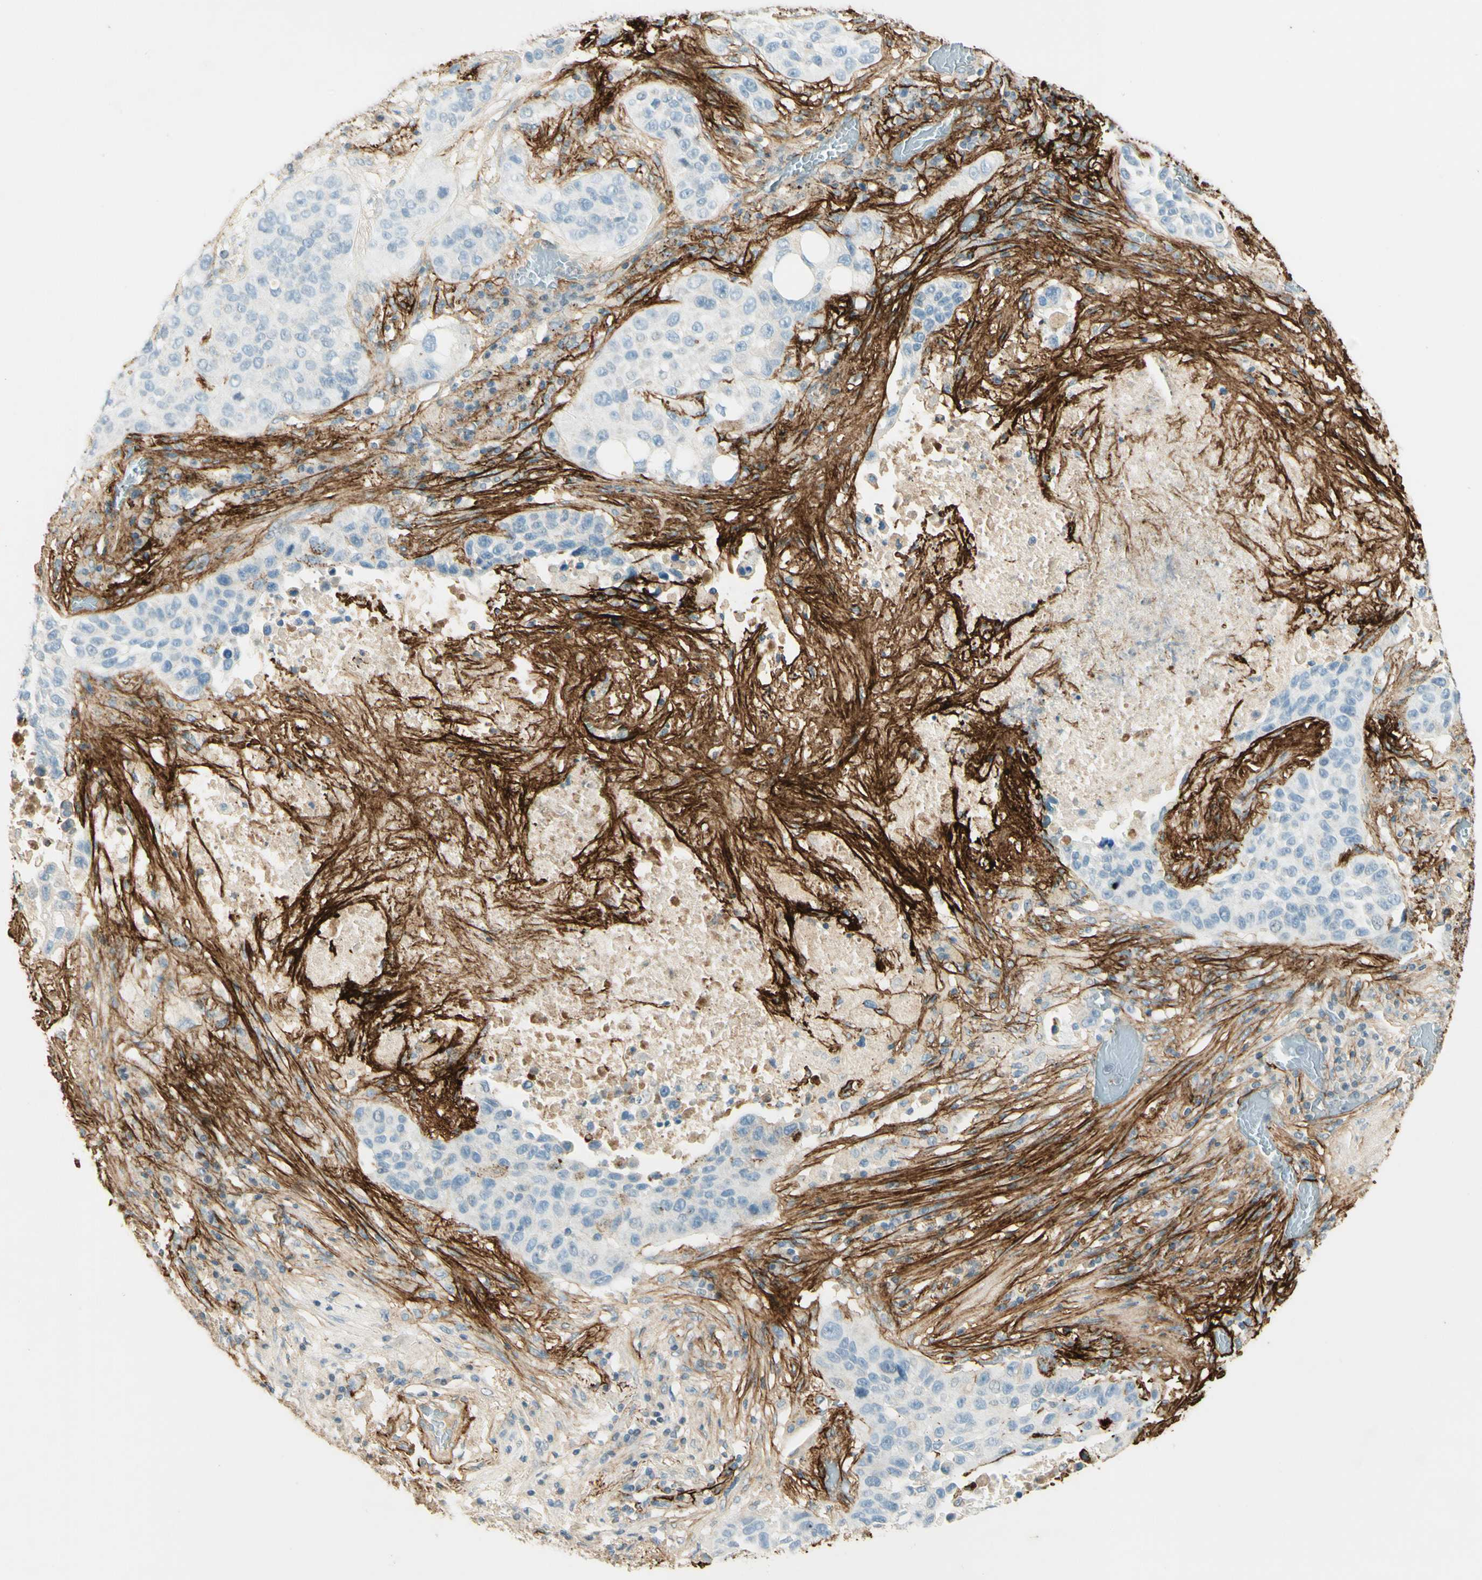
{"staining": {"intensity": "negative", "quantity": "none", "location": "none"}, "tissue": "lung cancer", "cell_type": "Tumor cells", "image_type": "cancer", "snomed": [{"axis": "morphology", "description": "Squamous cell carcinoma, NOS"}, {"axis": "topography", "description": "Lung"}], "caption": "Tumor cells show no significant protein positivity in lung cancer (squamous cell carcinoma).", "gene": "TNN", "patient": {"sex": "male", "age": 57}}